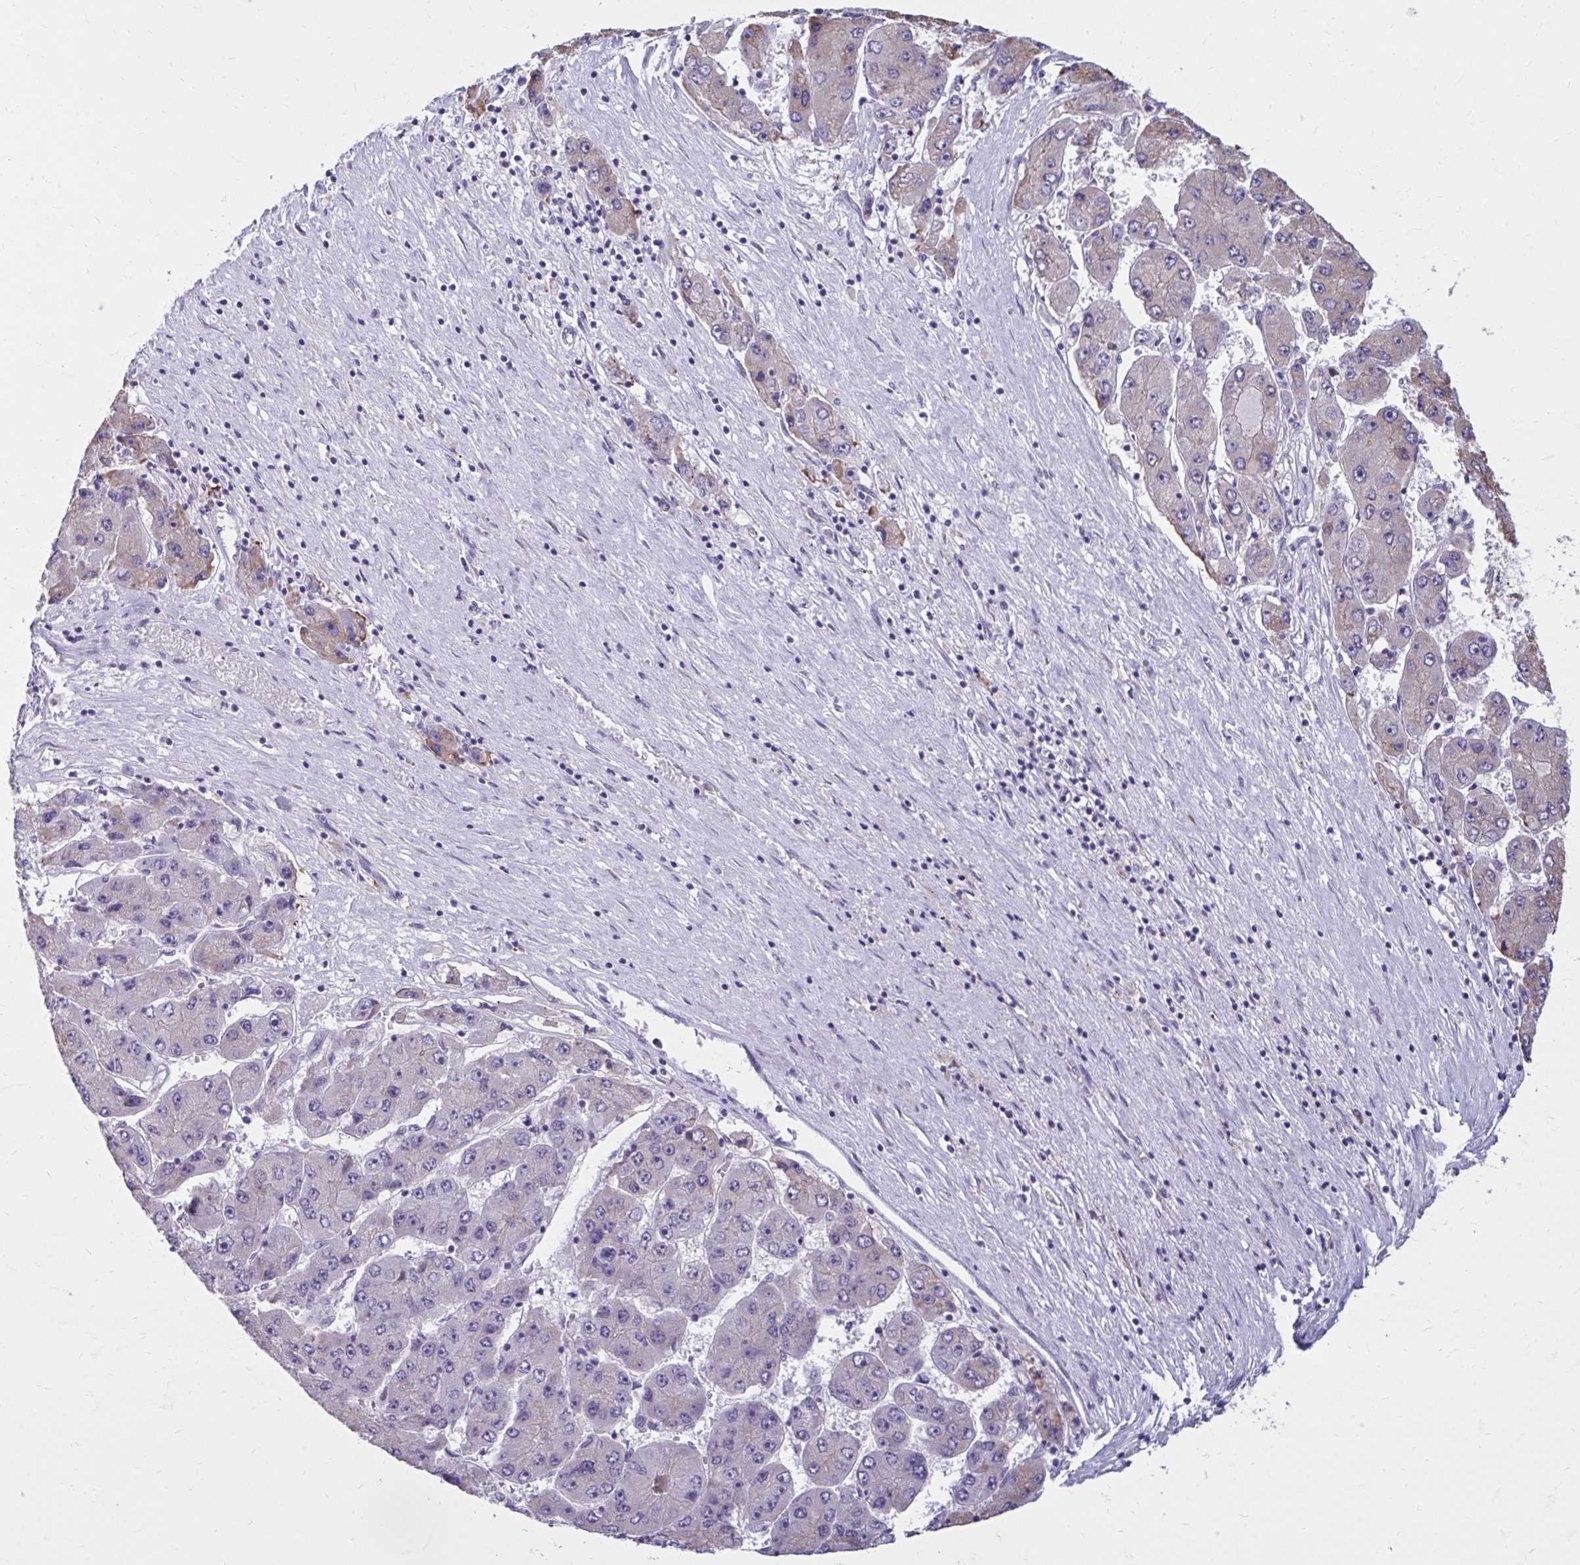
{"staining": {"intensity": "weak", "quantity": "<25%", "location": "cytoplasmic/membranous"}, "tissue": "liver cancer", "cell_type": "Tumor cells", "image_type": "cancer", "snomed": [{"axis": "morphology", "description": "Carcinoma, Hepatocellular, NOS"}, {"axis": "topography", "description": "Liver"}], "caption": "Image shows no protein expression in tumor cells of liver cancer tissue.", "gene": "PROSER1", "patient": {"sex": "female", "age": 61}}